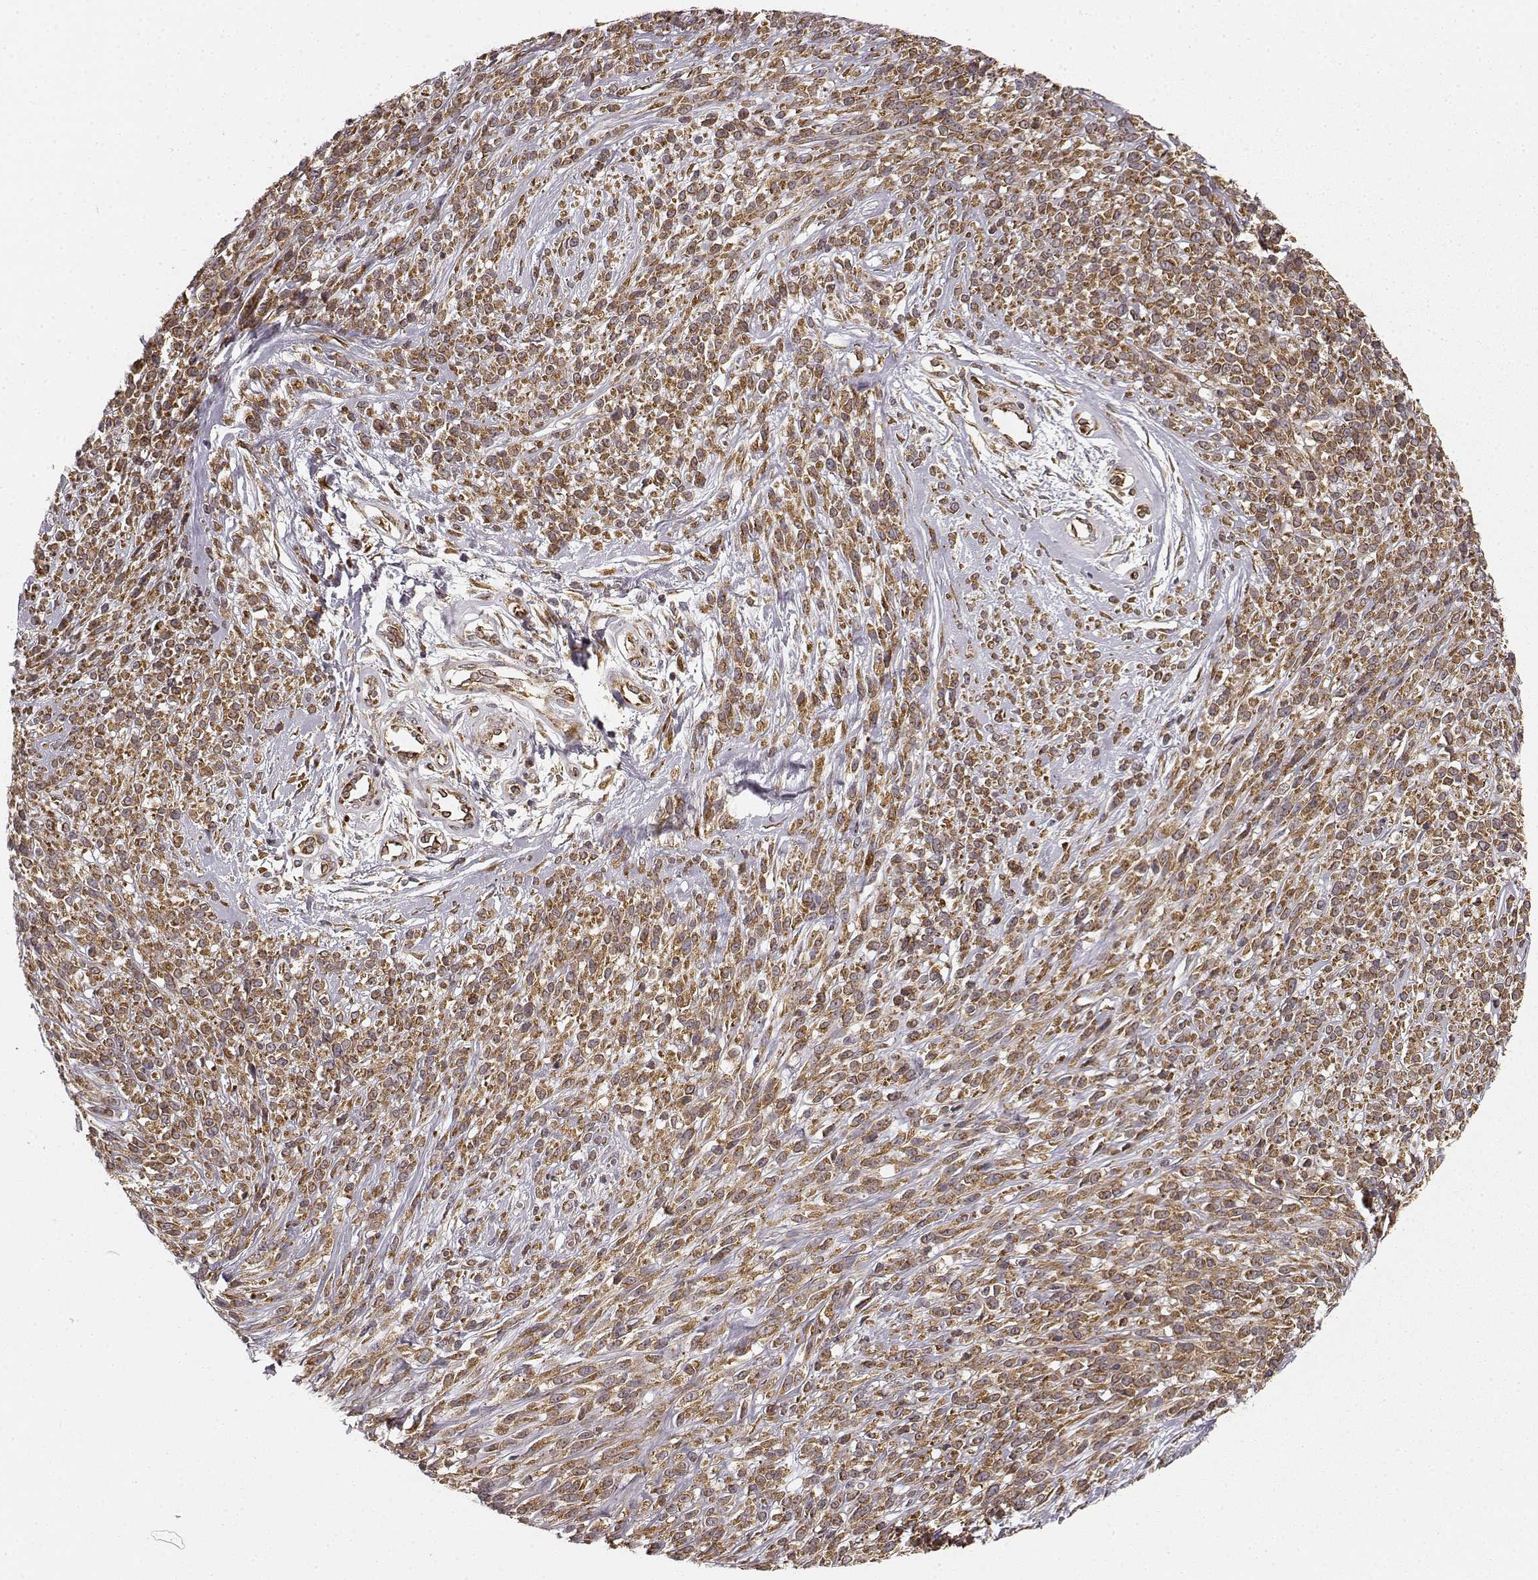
{"staining": {"intensity": "moderate", "quantity": ">75%", "location": "cytoplasmic/membranous"}, "tissue": "melanoma", "cell_type": "Tumor cells", "image_type": "cancer", "snomed": [{"axis": "morphology", "description": "Malignant melanoma, NOS"}, {"axis": "topography", "description": "Skin"}, {"axis": "topography", "description": "Skin of trunk"}], "caption": "Protein expression analysis of malignant melanoma reveals moderate cytoplasmic/membranous staining in about >75% of tumor cells.", "gene": "TMEM14A", "patient": {"sex": "male", "age": 74}}